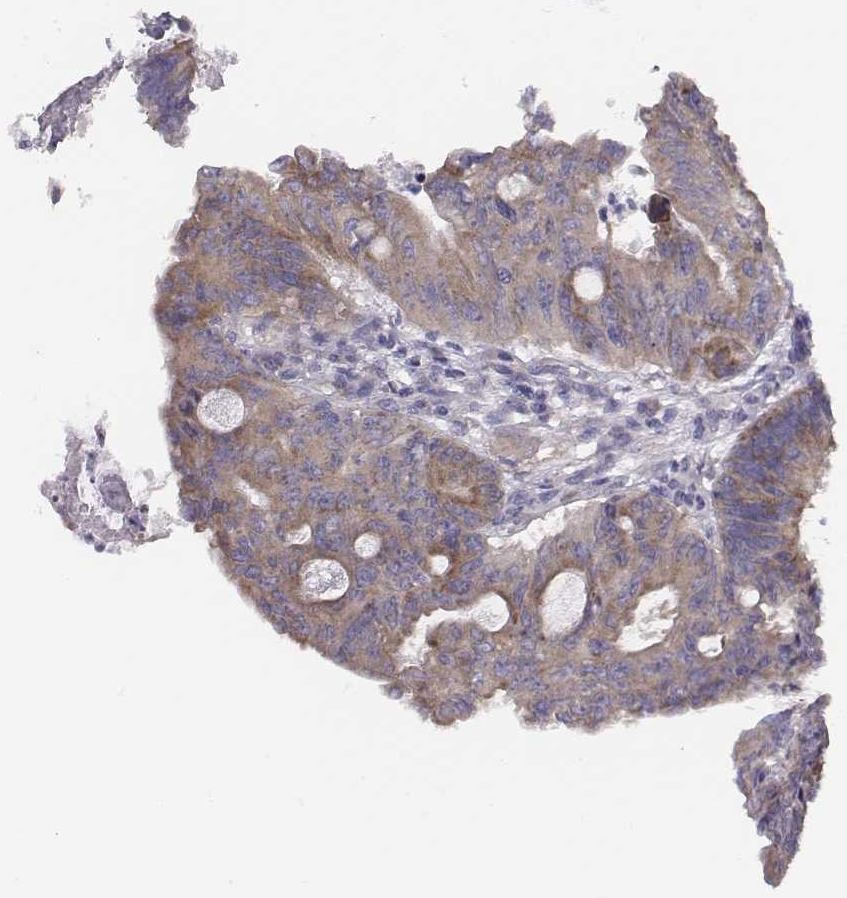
{"staining": {"intensity": "weak", "quantity": "25%-75%", "location": "cytoplasmic/membranous"}, "tissue": "colorectal cancer", "cell_type": "Tumor cells", "image_type": "cancer", "snomed": [{"axis": "morphology", "description": "Adenocarcinoma, NOS"}, {"axis": "topography", "description": "Colon"}], "caption": "Brown immunohistochemical staining in human colorectal cancer (adenocarcinoma) shows weak cytoplasmic/membranous staining in approximately 25%-75% of tumor cells.", "gene": "CHST14", "patient": {"sex": "female", "age": 70}}